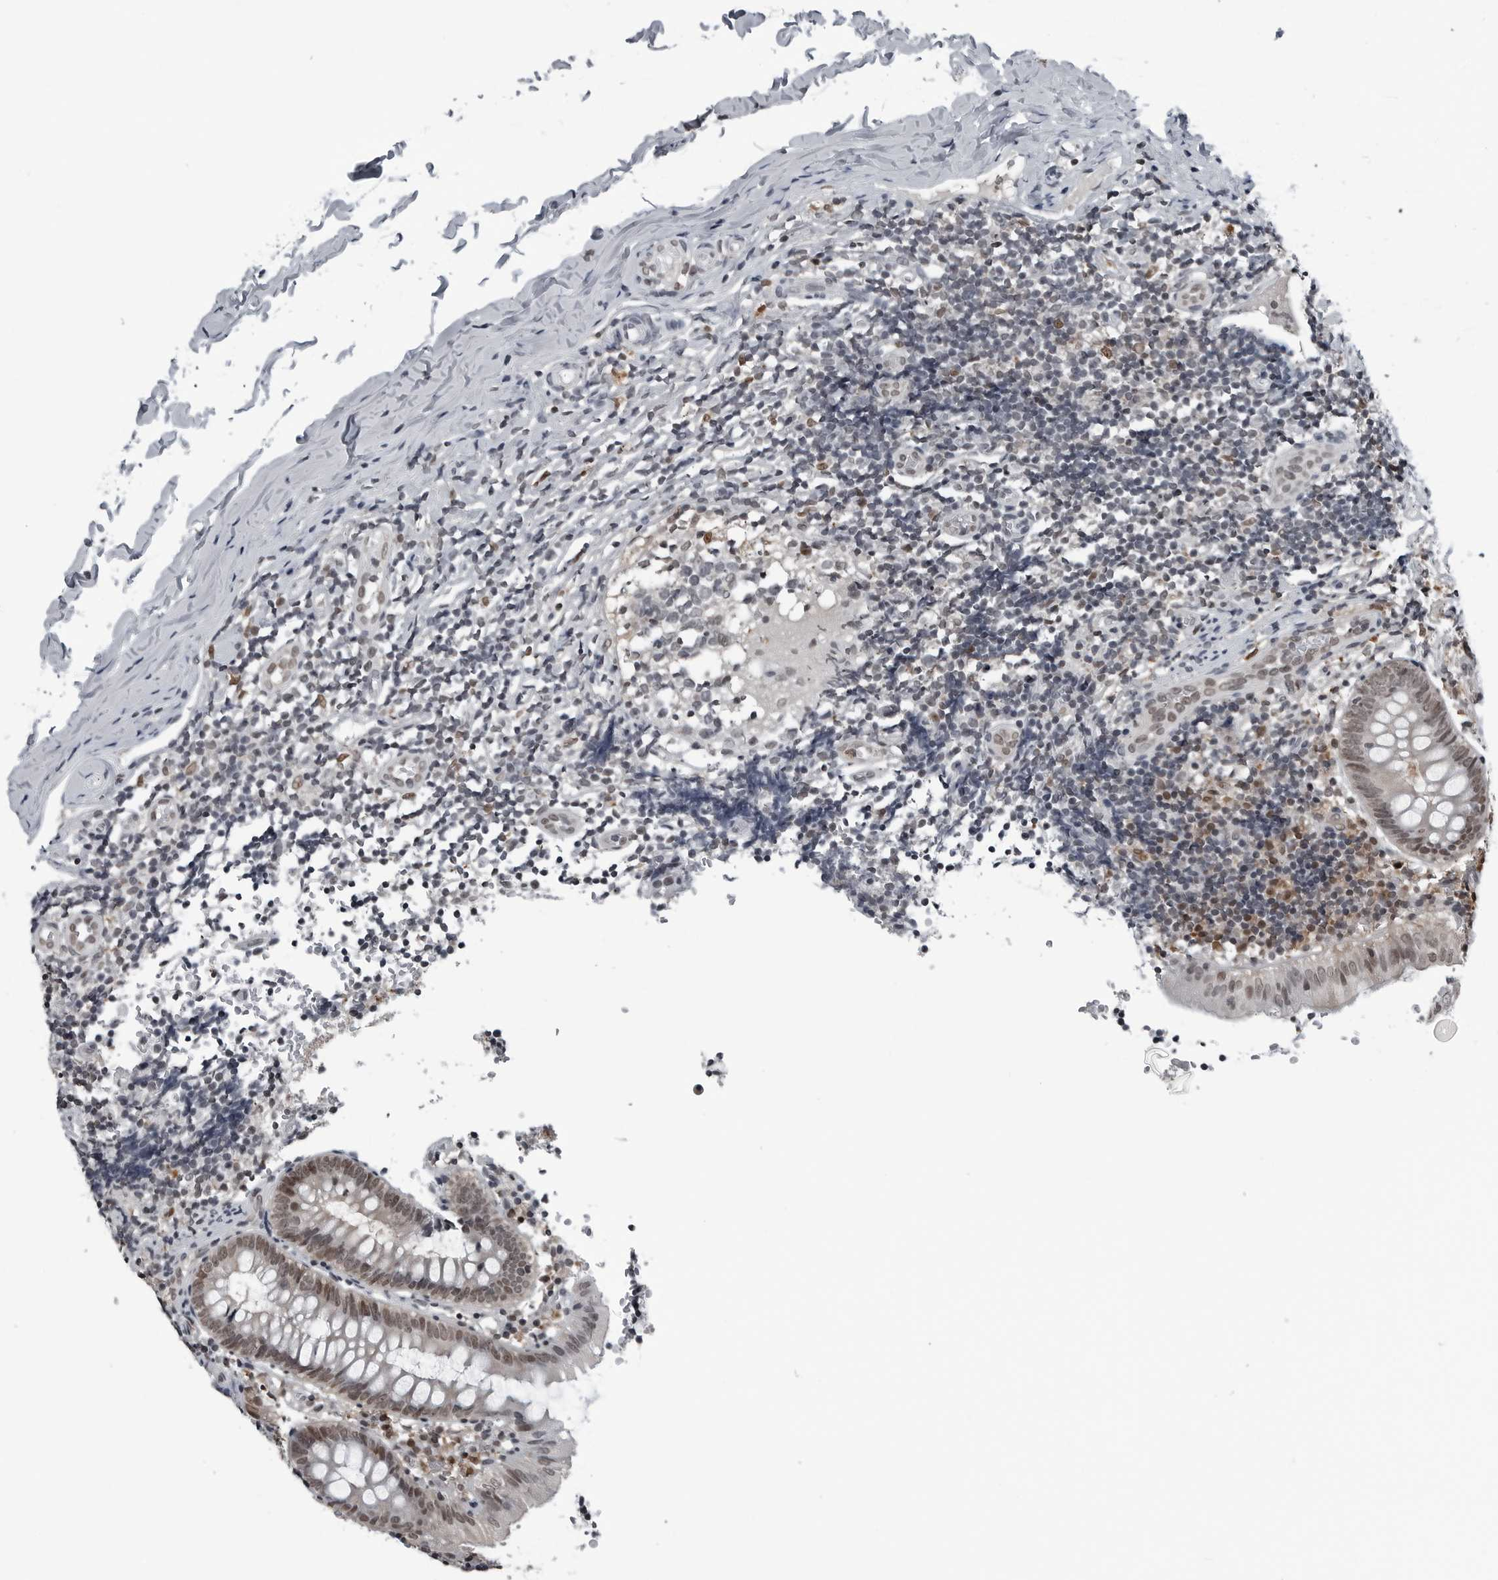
{"staining": {"intensity": "moderate", "quantity": ">75%", "location": "nuclear"}, "tissue": "appendix", "cell_type": "Glandular cells", "image_type": "normal", "snomed": [{"axis": "morphology", "description": "Normal tissue, NOS"}, {"axis": "topography", "description": "Appendix"}], "caption": "IHC (DAB) staining of unremarkable human appendix reveals moderate nuclear protein expression in approximately >75% of glandular cells.", "gene": "AKR1A1", "patient": {"sex": "male", "age": 8}}